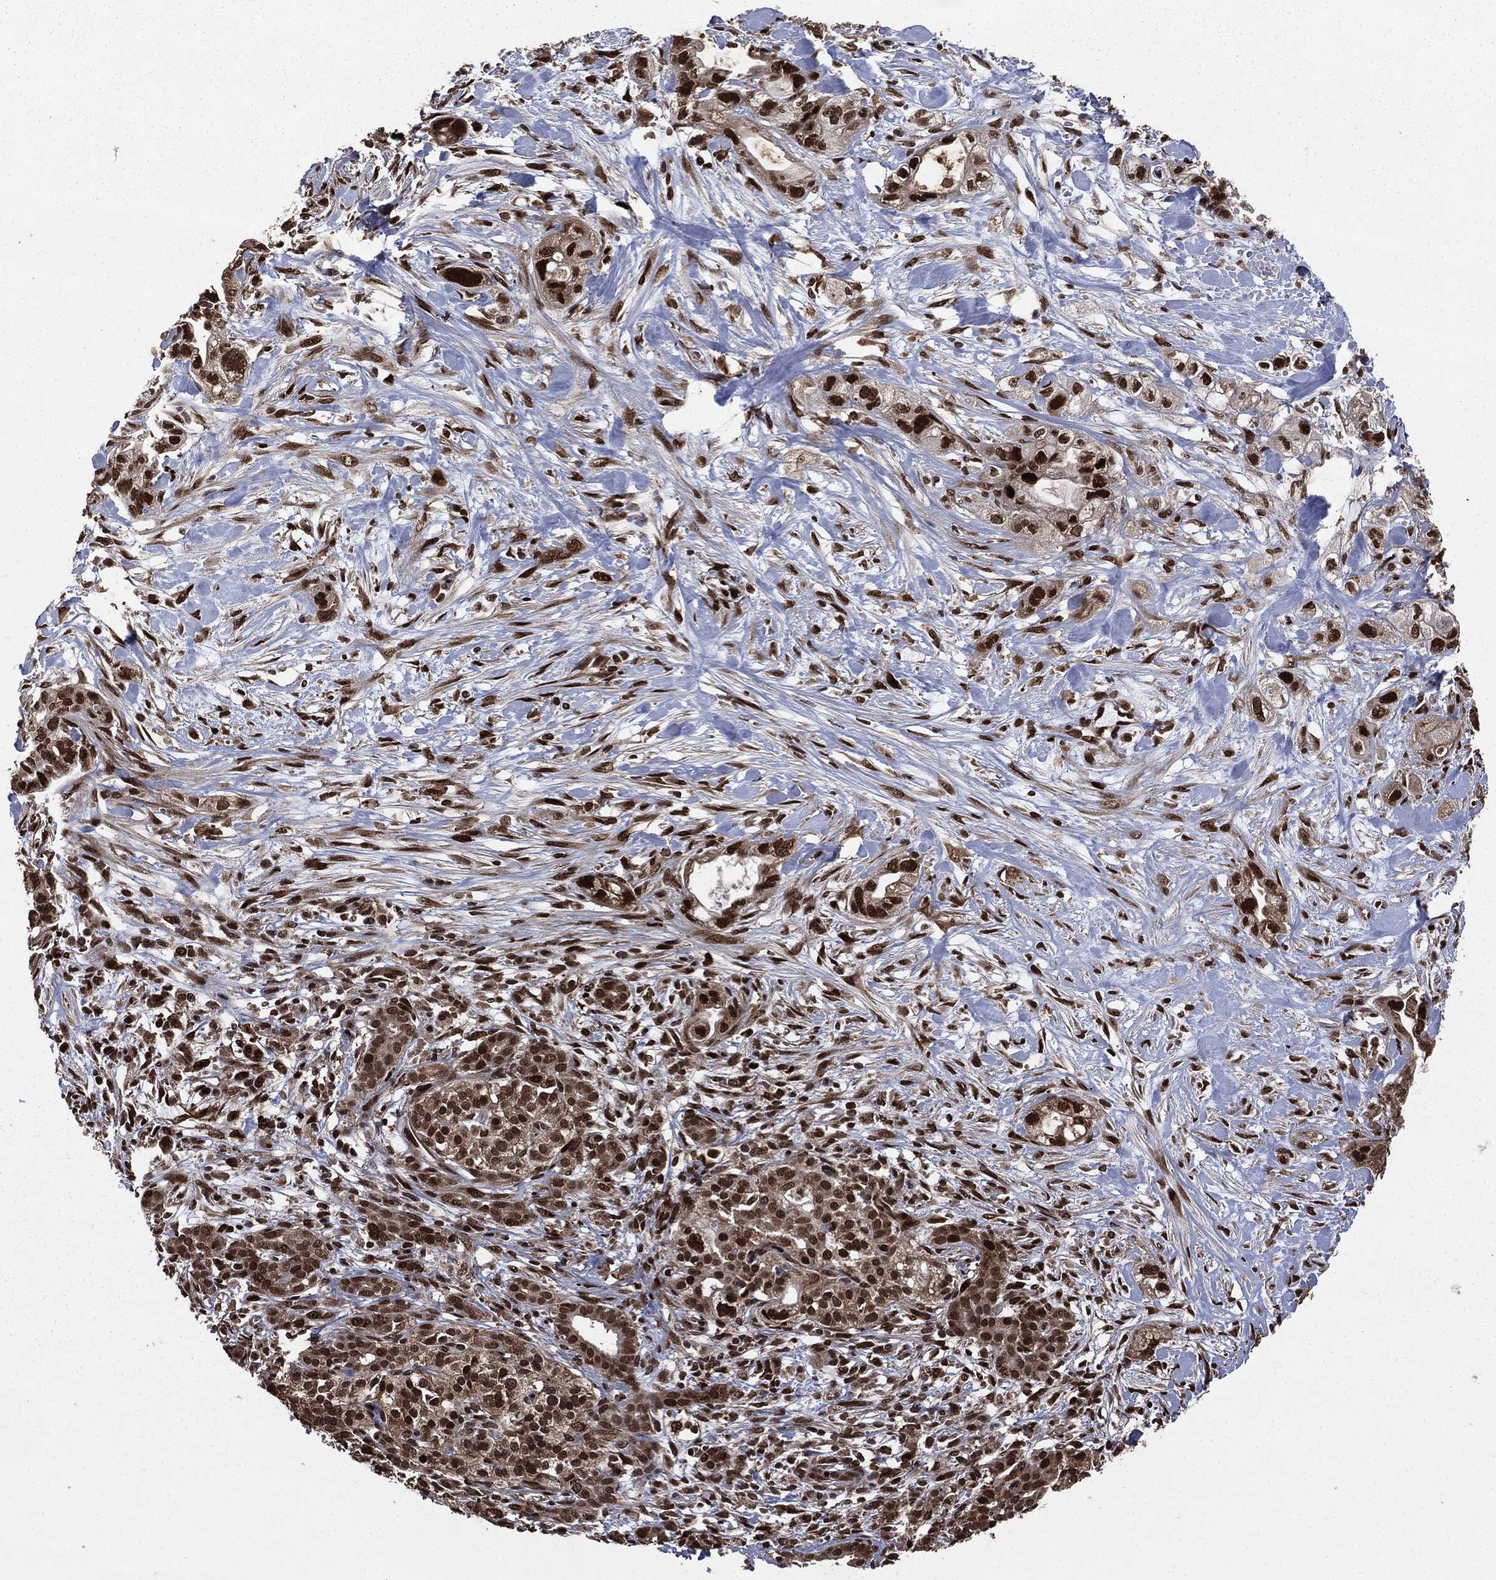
{"staining": {"intensity": "strong", "quantity": ">75%", "location": "nuclear"}, "tissue": "pancreatic cancer", "cell_type": "Tumor cells", "image_type": "cancer", "snomed": [{"axis": "morphology", "description": "Adenocarcinoma, NOS"}, {"axis": "topography", "description": "Pancreas"}], "caption": "A high amount of strong nuclear staining is present in about >75% of tumor cells in adenocarcinoma (pancreatic) tissue.", "gene": "DVL2", "patient": {"sex": "male", "age": 44}}